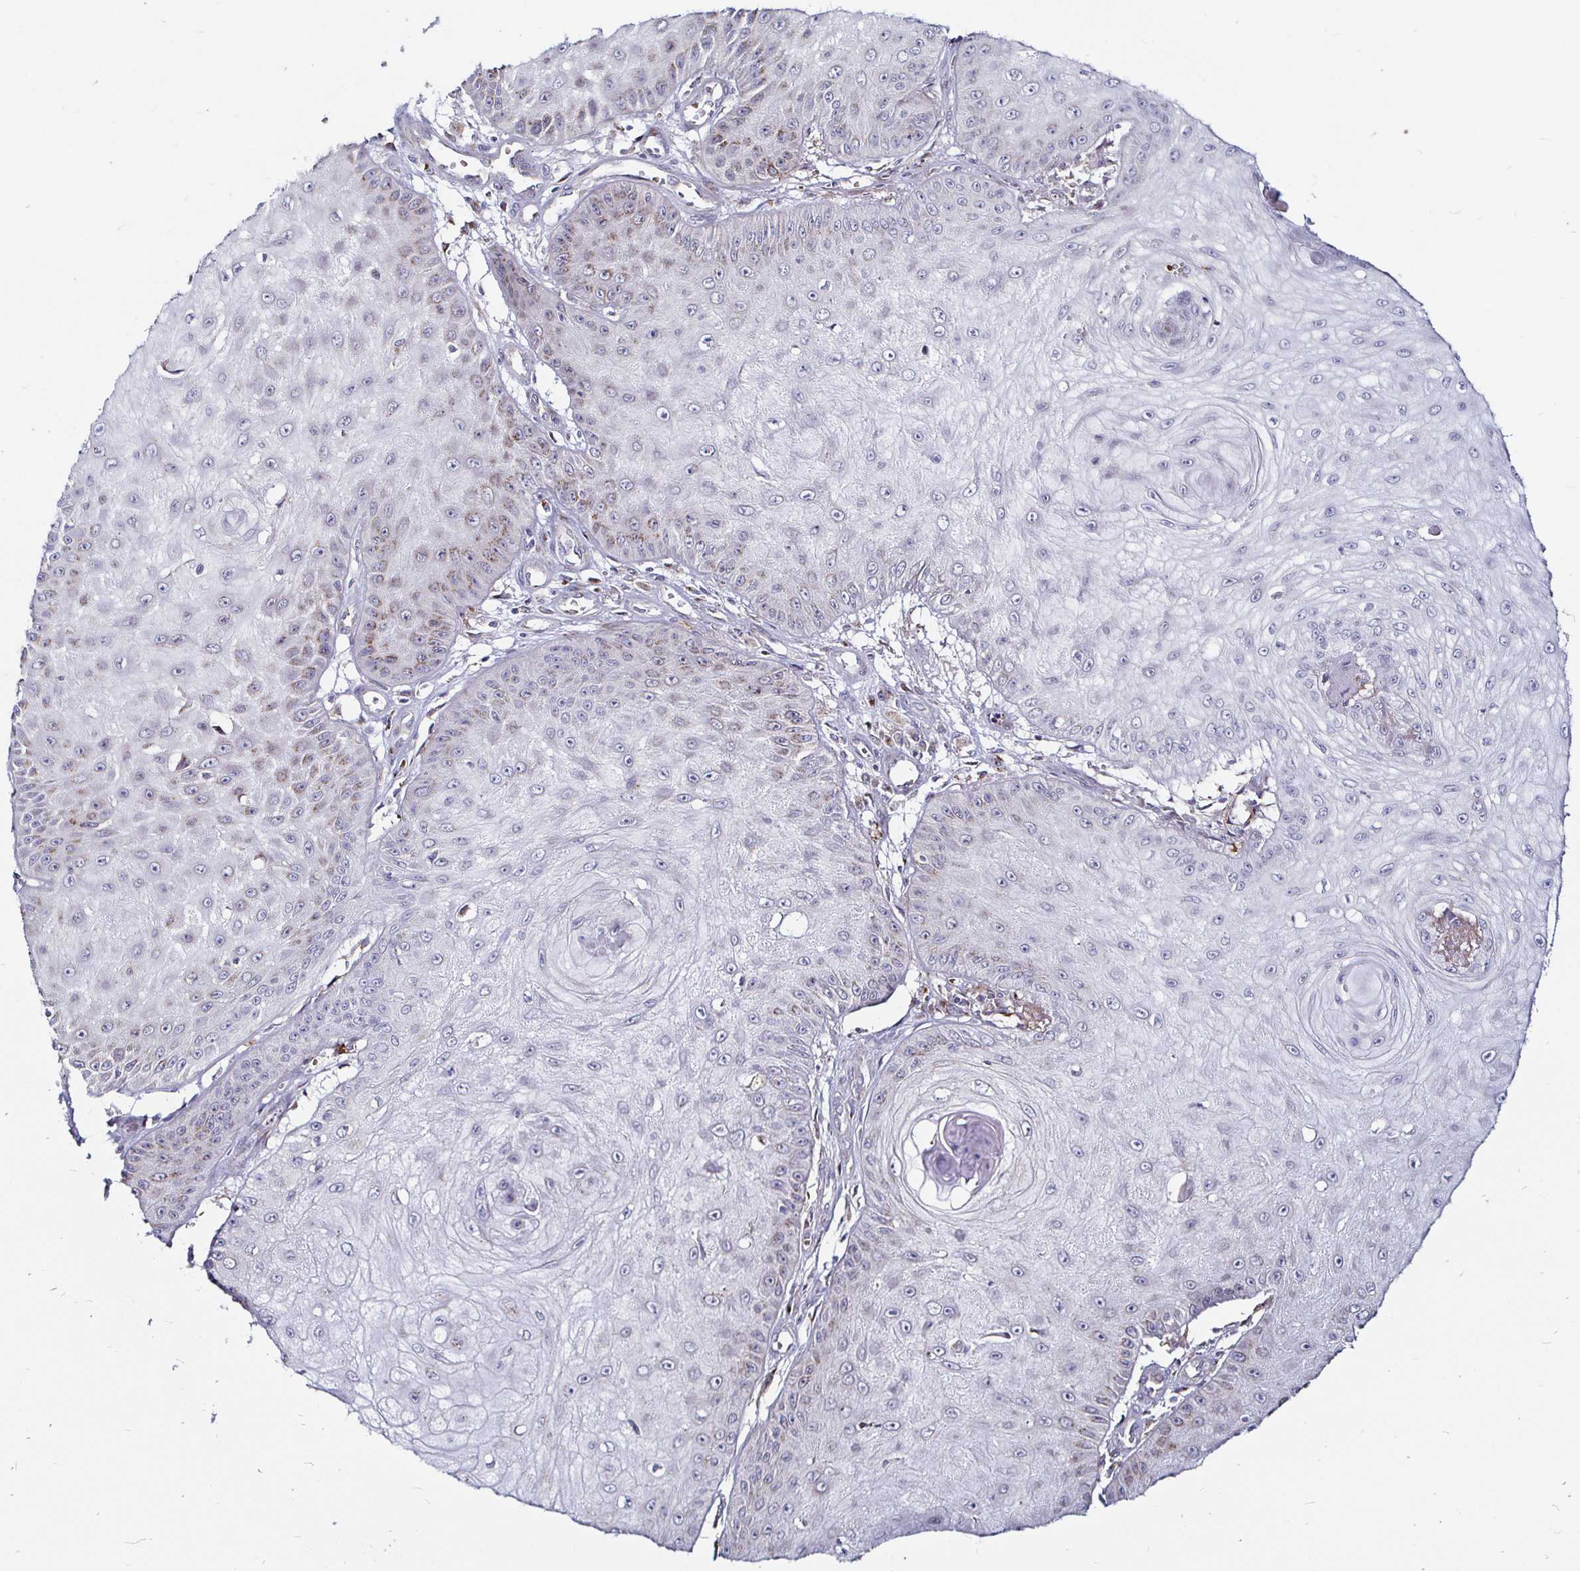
{"staining": {"intensity": "weak", "quantity": "<25%", "location": "cytoplasmic/membranous"}, "tissue": "skin cancer", "cell_type": "Tumor cells", "image_type": "cancer", "snomed": [{"axis": "morphology", "description": "Squamous cell carcinoma, NOS"}, {"axis": "topography", "description": "Skin"}], "caption": "The photomicrograph demonstrates no significant positivity in tumor cells of skin squamous cell carcinoma.", "gene": "ATG3", "patient": {"sex": "male", "age": 70}}